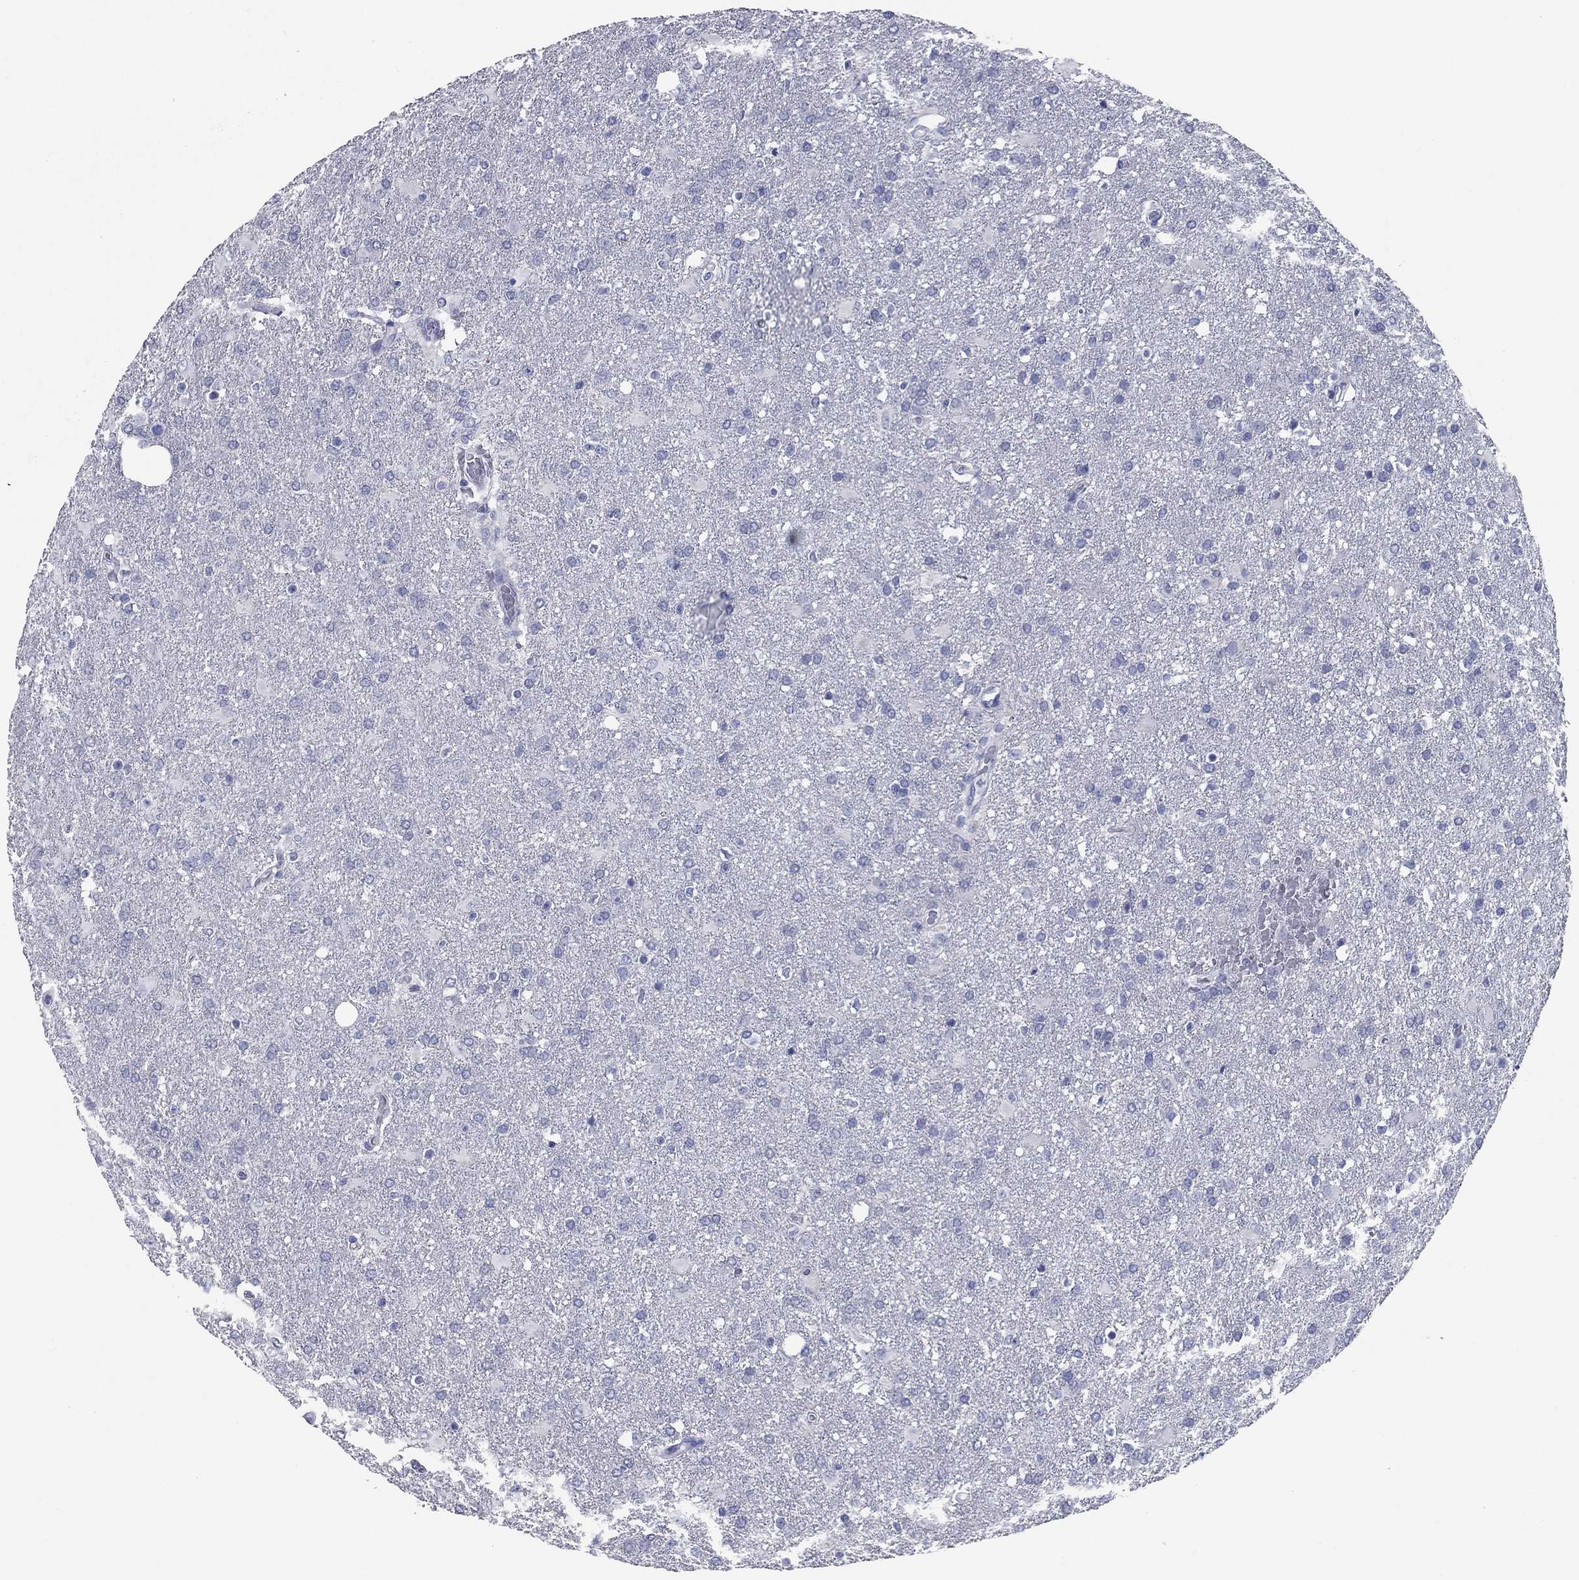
{"staining": {"intensity": "negative", "quantity": "none", "location": "none"}, "tissue": "glioma", "cell_type": "Tumor cells", "image_type": "cancer", "snomed": [{"axis": "morphology", "description": "Glioma, malignant, High grade"}, {"axis": "topography", "description": "Brain"}], "caption": "High power microscopy micrograph of an immunohistochemistry (IHC) micrograph of malignant glioma (high-grade), revealing no significant positivity in tumor cells.", "gene": "KIRREL2", "patient": {"sex": "male", "age": 68}}